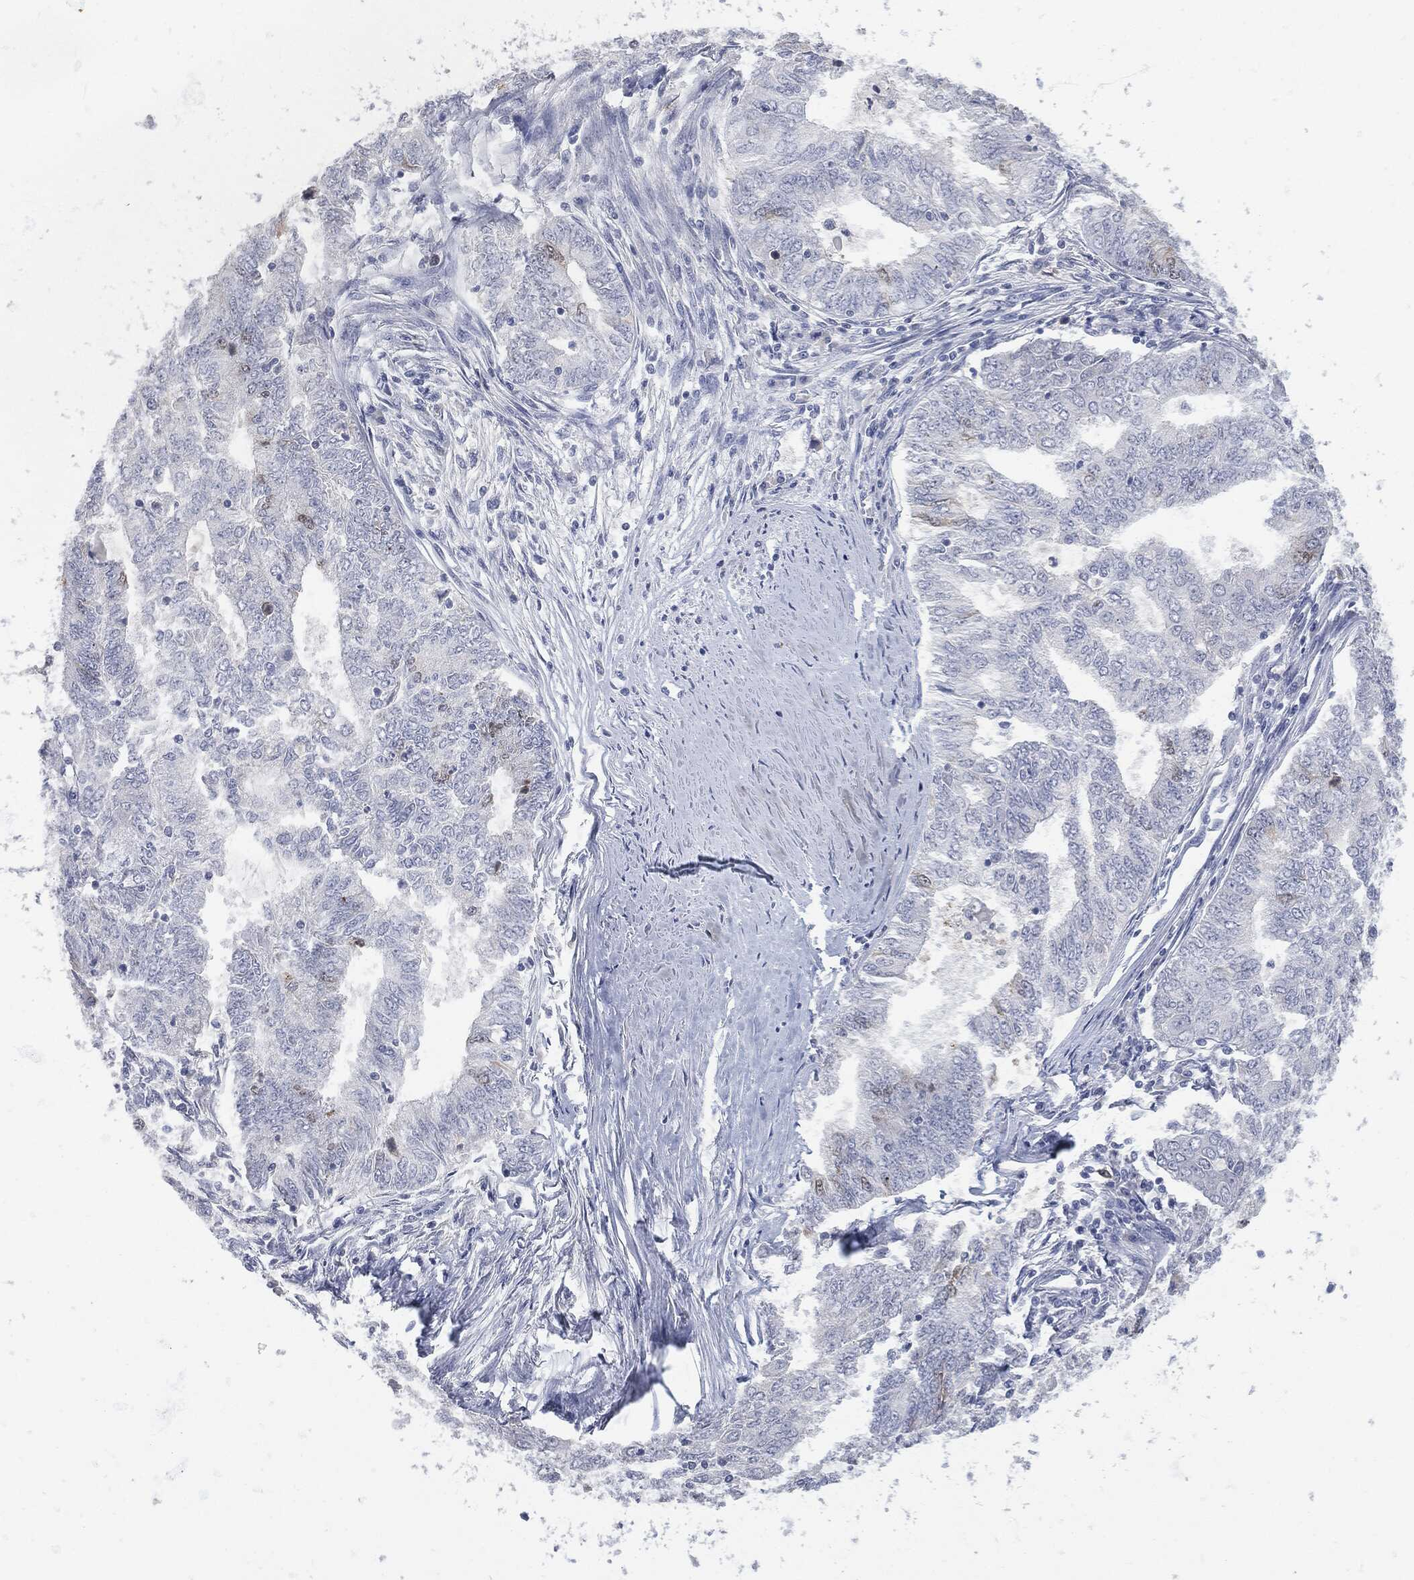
{"staining": {"intensity": "negative", "quantity": "none", "location": "none"}, "tissue": "endometrial cancer", "cell_type": "Tumor cells", "image_type": "cancer", "snomed": [{"axis": "morphology", "description": "Adenocarcinoma, NOS"}, {"axis": "topography", "description": "Endometrium"}], "caption": "Immunohistochemistry (IHC) photomicrograph of neoplastic tissue: endometrial adenocarcinoma stained with DAB (3,3'-diaminobenzidine) exhibits no significant protein positivity in tumor cells. (Immunohistochemistry, brightfield microscopy, high magnification).", "gene": "UBE2C", "patient": {"sex": "female", "age": 62}}